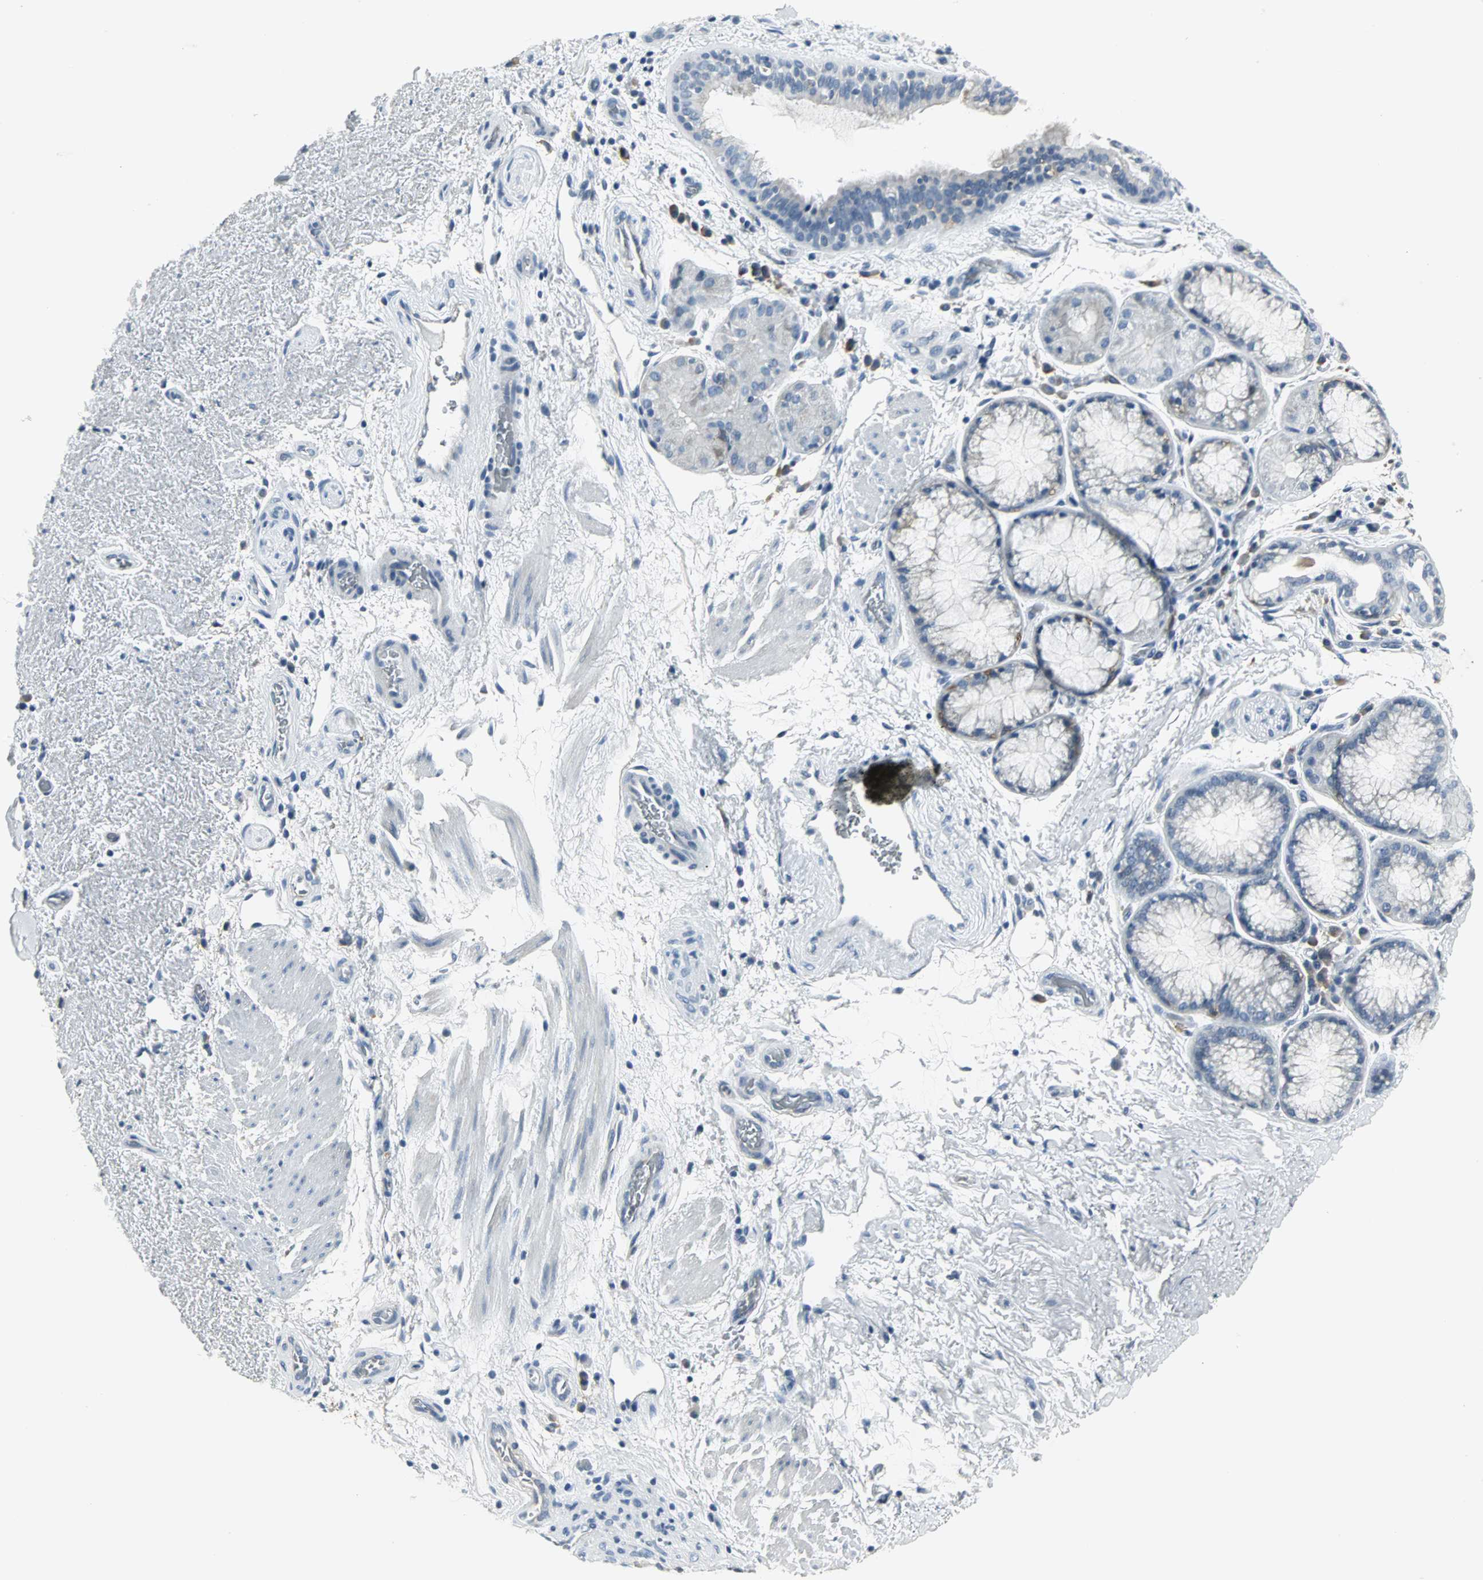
{"staining": {"intensity": "negative", "quantity": "none", "location": "none"}, "tissue": "bronchus", "cell_type": "Respiratory epithelial cells", "image_type": "normal", "snomed": [{"axis": "morphology", "description": "Normal tissue, NOS"}, {"axis": "topography", "description": "Bronchus"}], "caption": "Bronchus stained for a protein using immunohistochemistry (IHC) shows no staining respiratory epithelial cells.", "gene": "SLC2A5", "patient": {"sex": "female", "age": 54}}